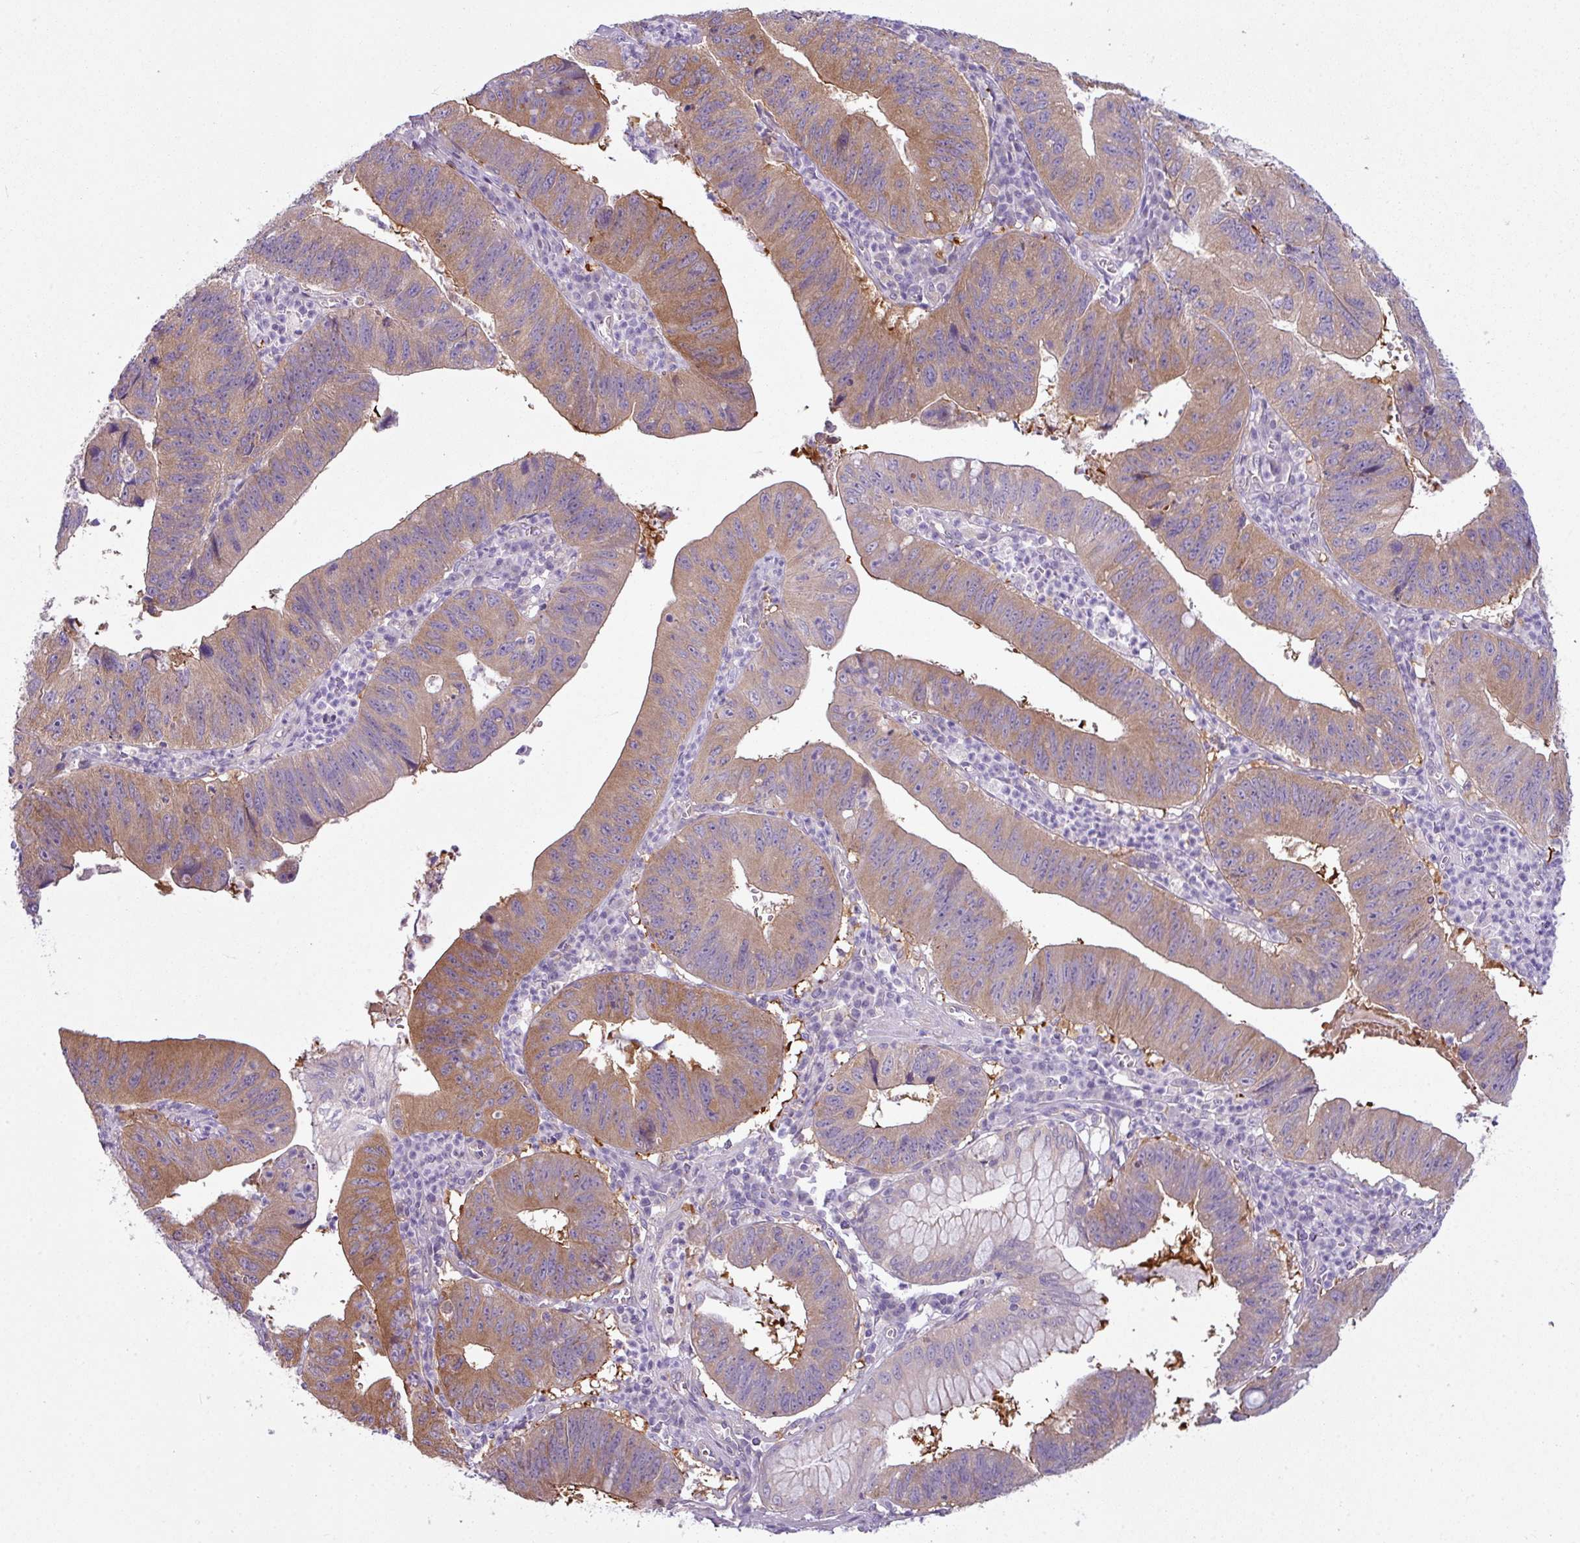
{"staining": {"intensity": "moderate", "quantity": ">75%", "location": "cytoplasmic/membranous"}, "tissue": "stomach cancer", "cell_type": "Tumor cells", "image_type": "cancer", "snomed": [{"axis": "morphology", "description": "Adenocarcinoma, NOS"}, {"axis": "topography", "description": "Stomach"}], "caption": "High-magnification brightfield microscopy of stomach cancer (adenocarcinoma) stained with DAB (3,3'-diaminobenzidine) (brown) and counterstained with hematoxylin (blue). tumor cells exhibit moderate cytoplasmic/membranous positivity is appreciated in approximately>75% of cells. The staining is performed using DAB (3,3'-diaminobenzidine) brown chromogen to label protein expression. The nuclei are counter-stained blue using hematoxylin.", "gene": "CAMK2B", "patient": {"sex": "male", "age": 59}}